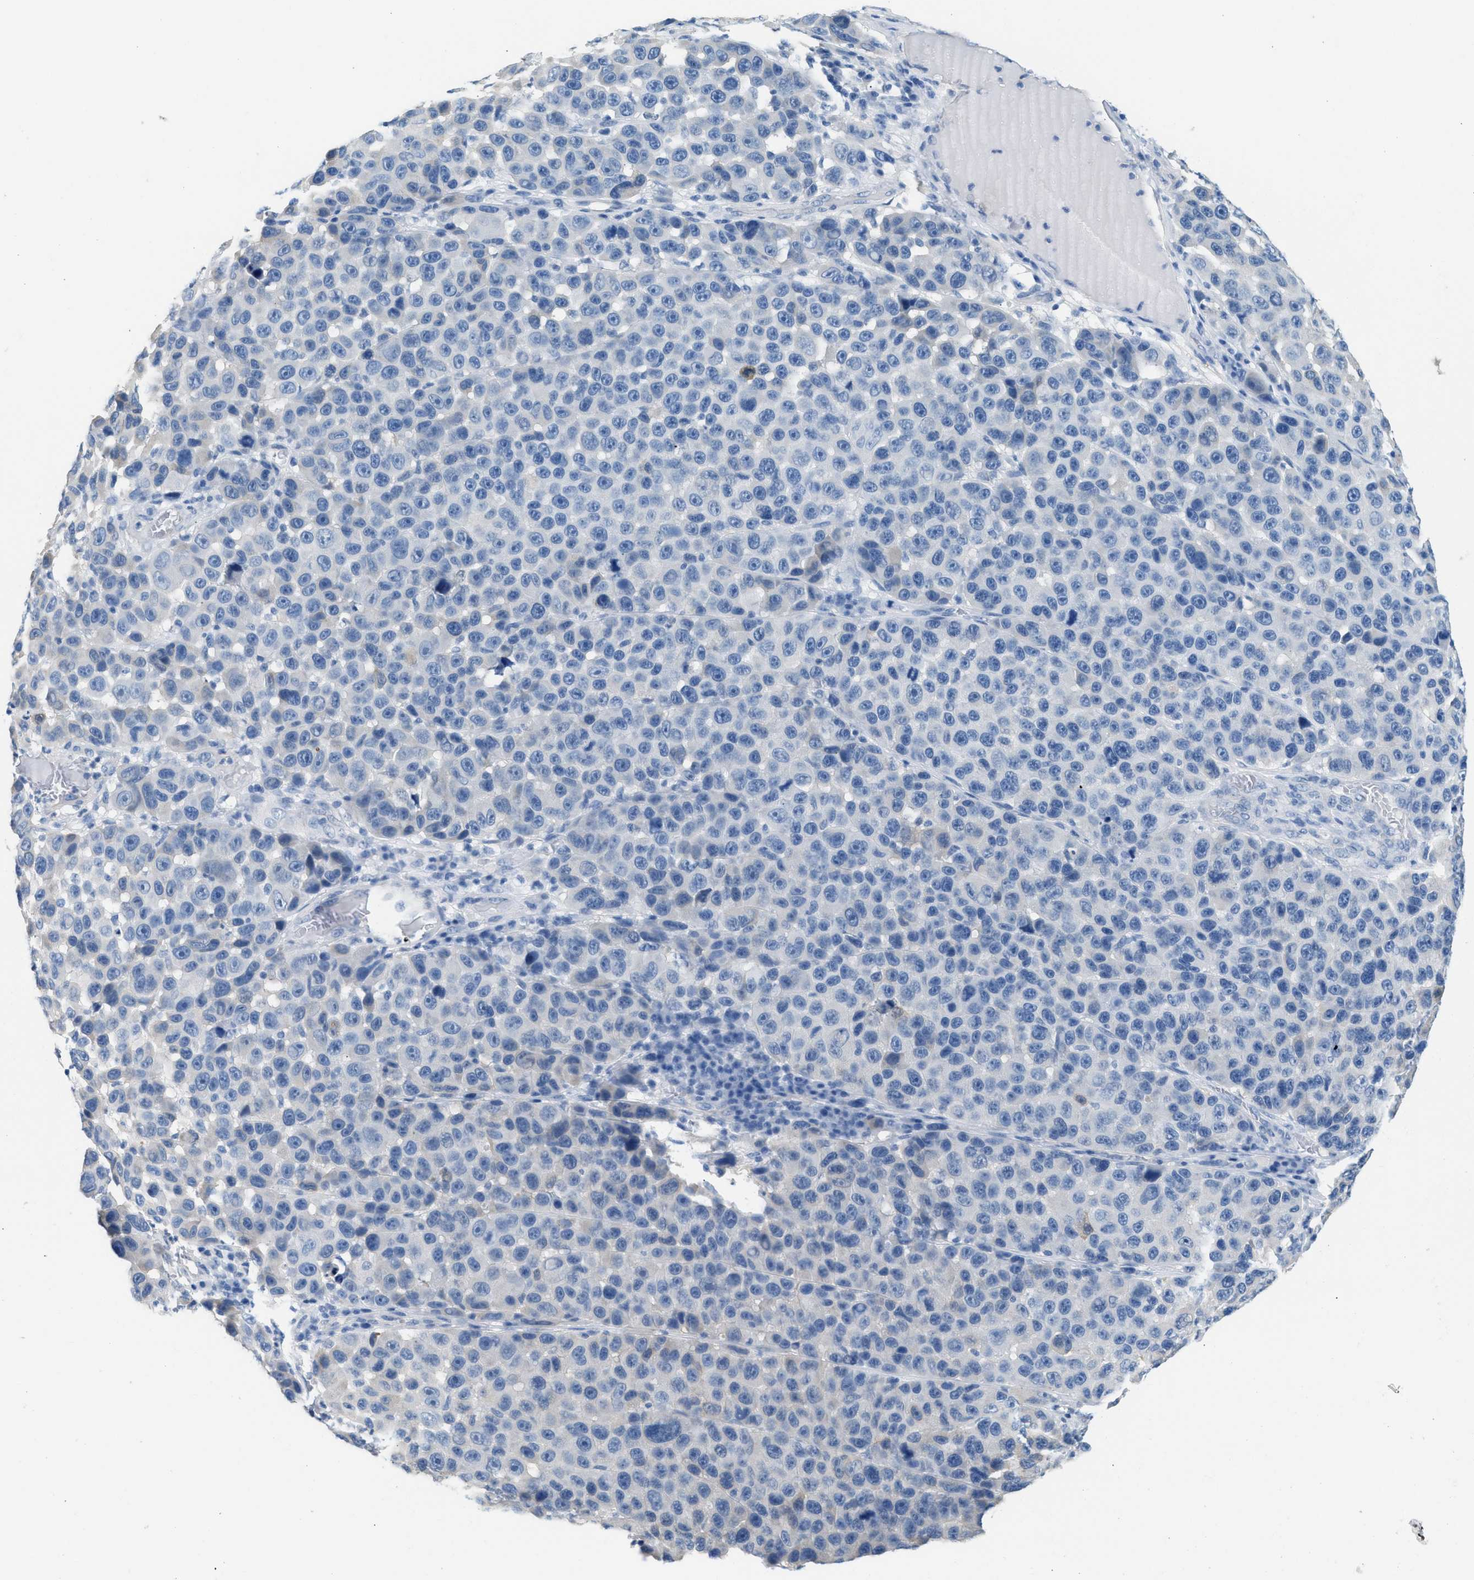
{"staining": {"intensity": "negative", "quantity": "none", "location": "none"}, "tissue": "melanoma", "cell_type": "Tumor cells", "image_type": "cancer", "snomed": [{"axis": "morphology", "description": "Malignant melanoma, NOS"}, {"axis": "topography", "description": "Skin"}], "caption": "Image shows no significant protein positivity in tumor cells of melanoma. (Stains: DAB (3,3'-diaminobenzidine) IHC with hematoxylin counter stain, Microscopy: brightfield microscopy at high magnification).", "gene": "SPAM1", "patient": {"sex": "male", "age": 53}}